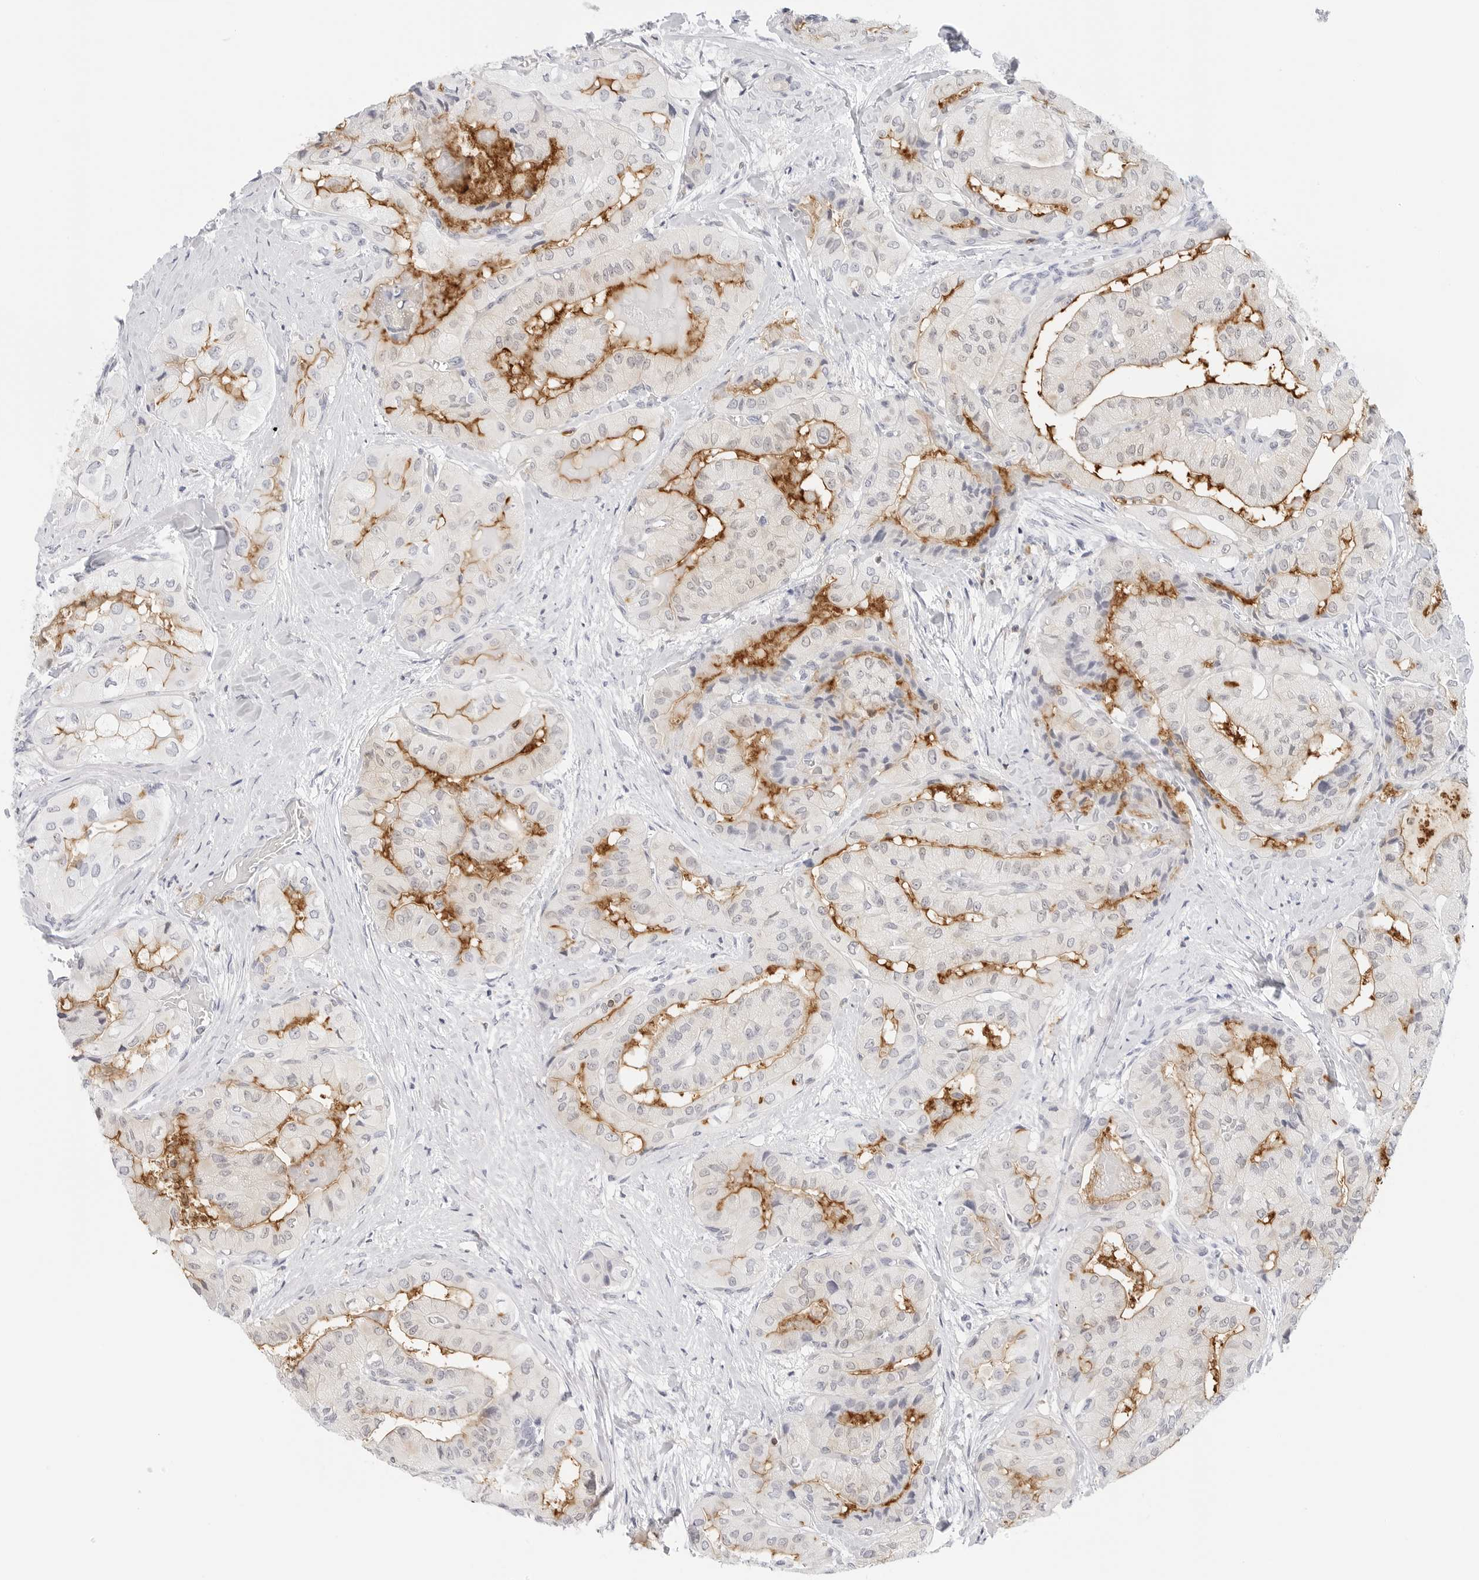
{"staining": {"intensity": "strong", "quantity": "25%-75%", "location": "cytoplasmic/membranous"}, "tissue": "thyroid cancer", "cell_type": "Tumor cells", "image_type": "cancer", "snomed": [{"axis": "morphology", "description": "Papillary adenocarcinoma, NOS"}, {"axis": "topography", "description": "Thyroid gland"}], "caption": "An image showing strong cytoplasmic/membranous positivity in approximately 25%-75% of tumor cells in thyroid cancer, as visualized by brown immunohistochemical staining.", "gene": "SLC9A3R1", "patient": {"sex": "female", "age": 59}}